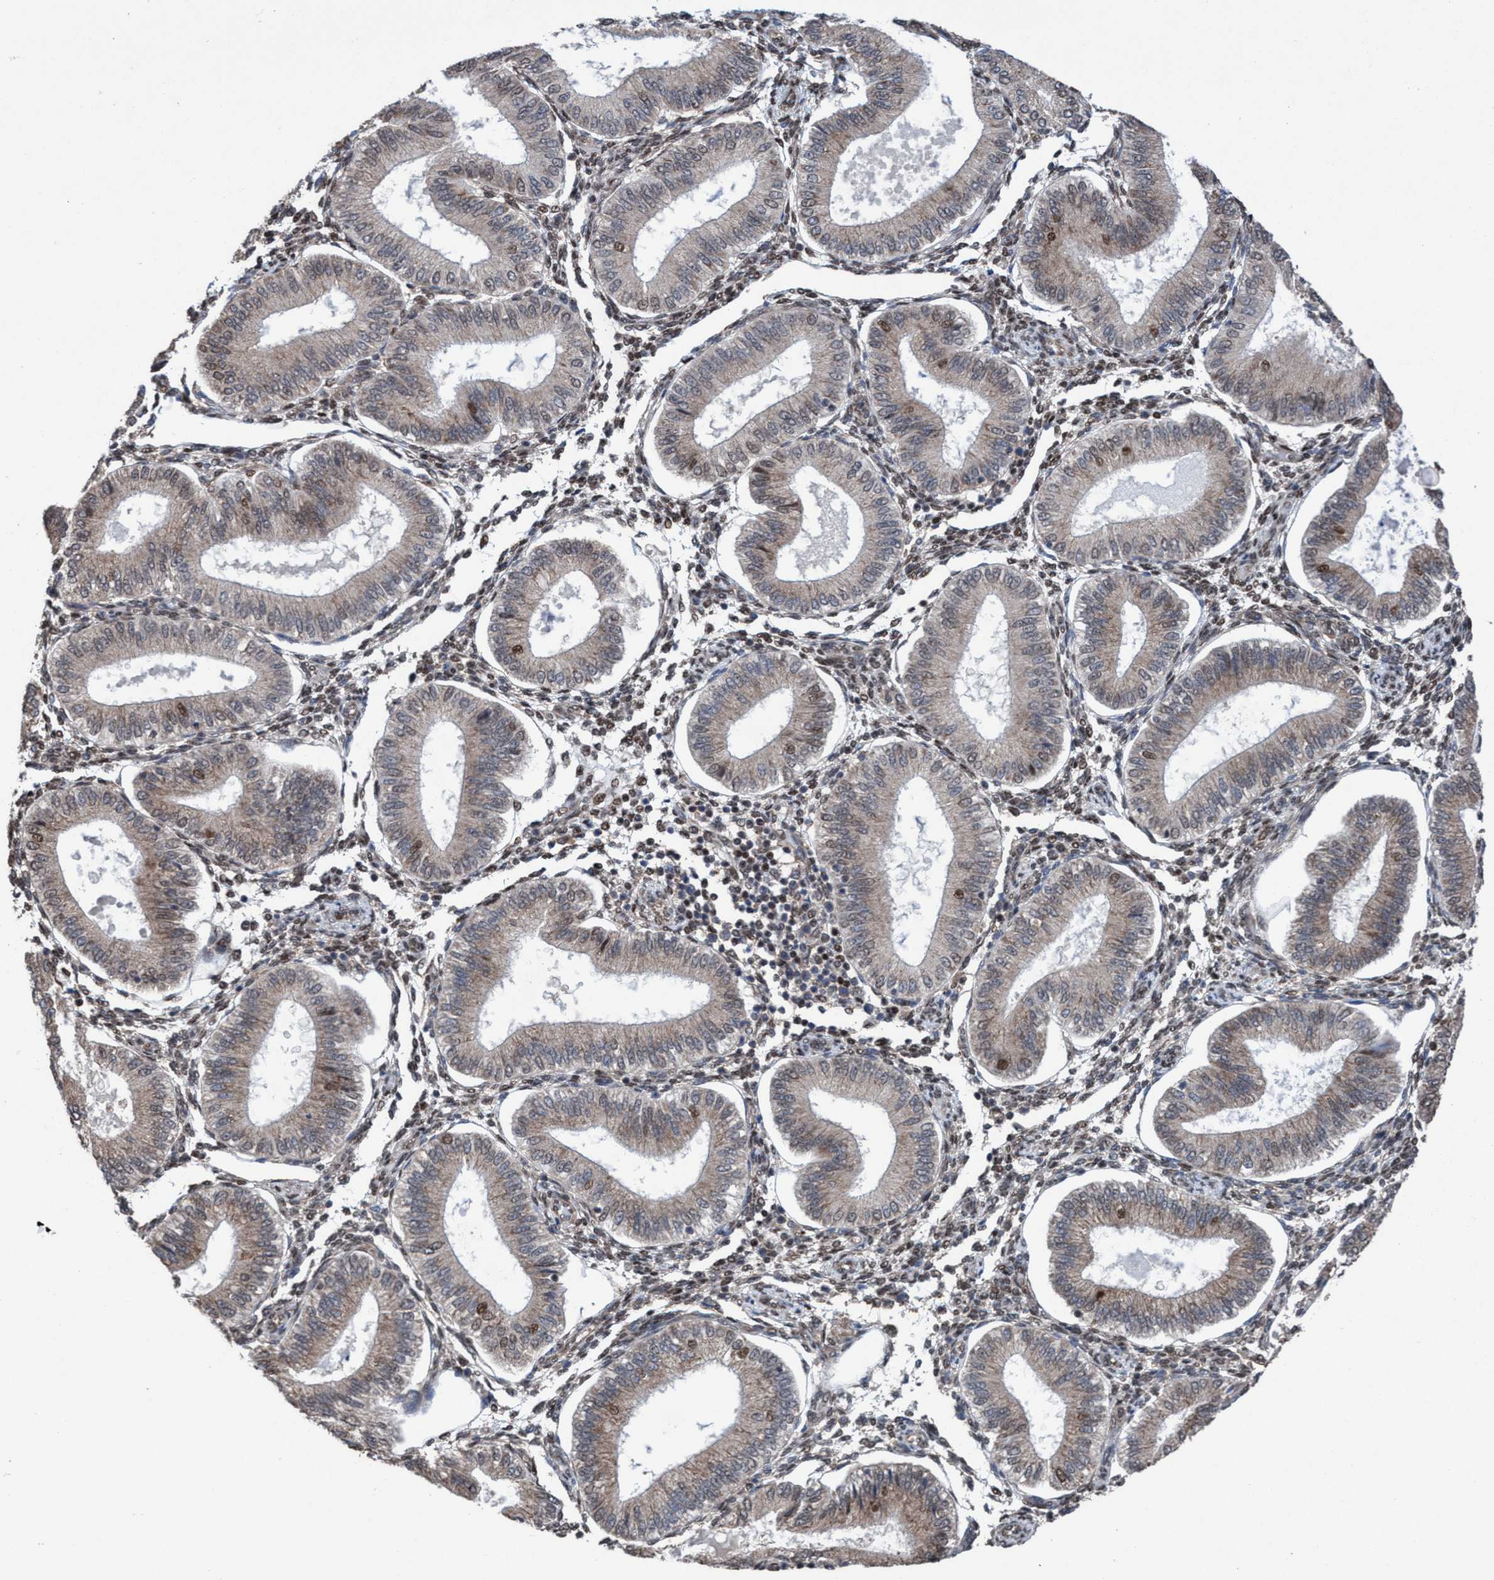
{"staining": {"intensity": "moderate", "quantity": ">75%", "location": "cytoplasmic/membranous,nuclear"}, "tissue": "endometrium", "cell_type": "Cells in endometrial stroma", "image_type": "normal", "snomed": [{"axis": "morphology", "description": "Normal tissue, NOS"}, {"axis": "topography", "description": "Endometrium"}], "caption": "IHC photomicrograph of normal endometrium: human endometrium stained using immunohistochemistry (IHC) exhibits medium levels of moderate protein expression localized specifically in the cytoplasmic/membranous,nuclear of cells in endometrial stroma, appearing as a cytoplasmic/membranous,nuclear brown color.", "gene": "METAP2", "patient": {"sex": "female", "age": 39}}